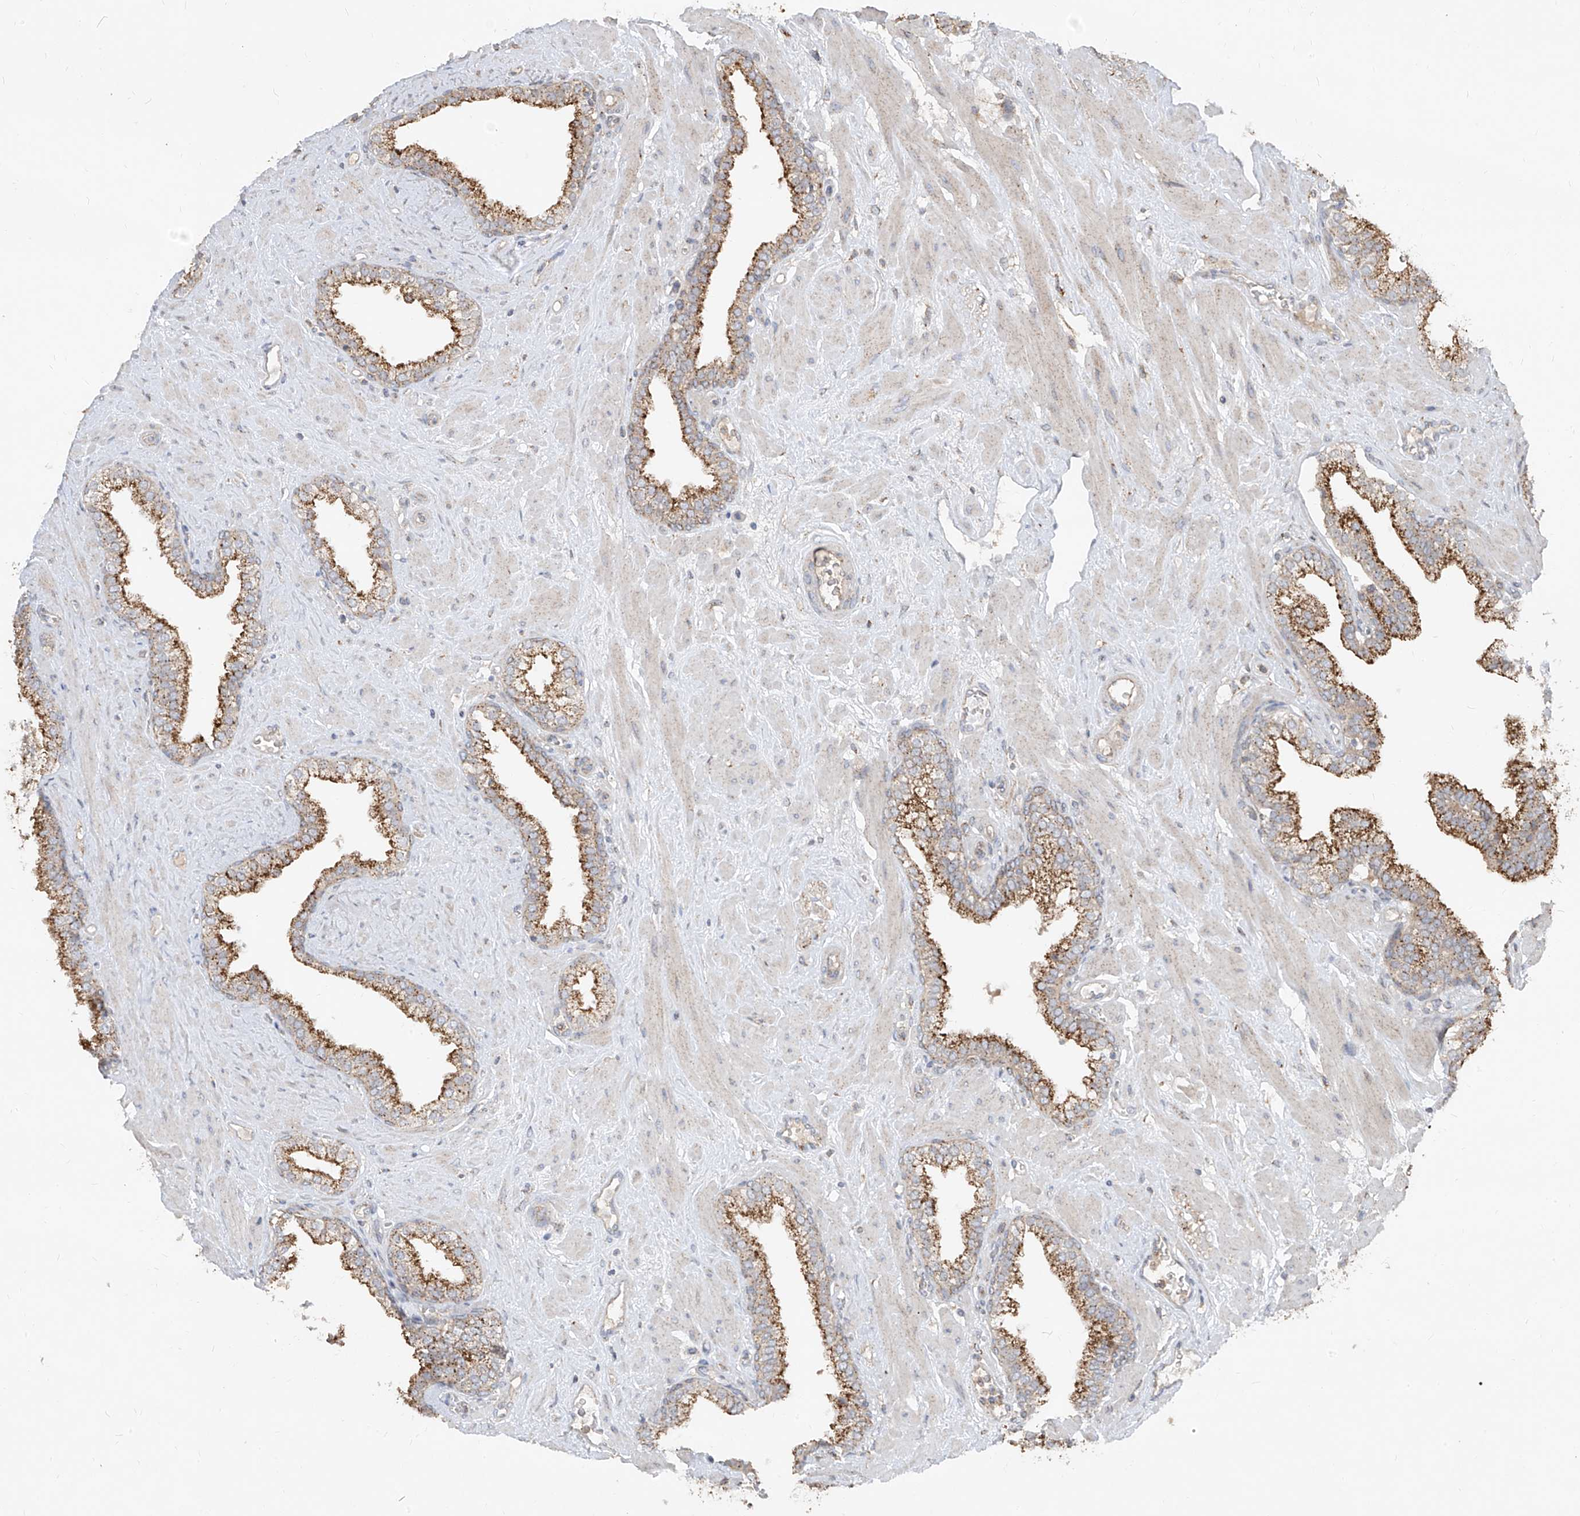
{"staining": {"intensity": "strong", "quantity": "25%-75%", "location": "cytoplasmic/membranous"}, "tissue": "prostate", "cell_type": "Glandular cells", "image_type": "normal", "snomed": [{"axis": "morphology", "description": "Normal tissue, NOS"}, {"axis": "morphology", "description": "Urothelial carcinoma, Low grade"}, {"axis": "topography", "description": "Urinary bladder"}, {"axis": "topography", "description": "Prostate"}], "caption": "Protein analysis of benign prostate exhibits strong cytoplasmic/membranous staining in approximately 25%-75% of glandular cells.", "gene": "ABCD3", "patient": {"sex": "male", "age": 60}}